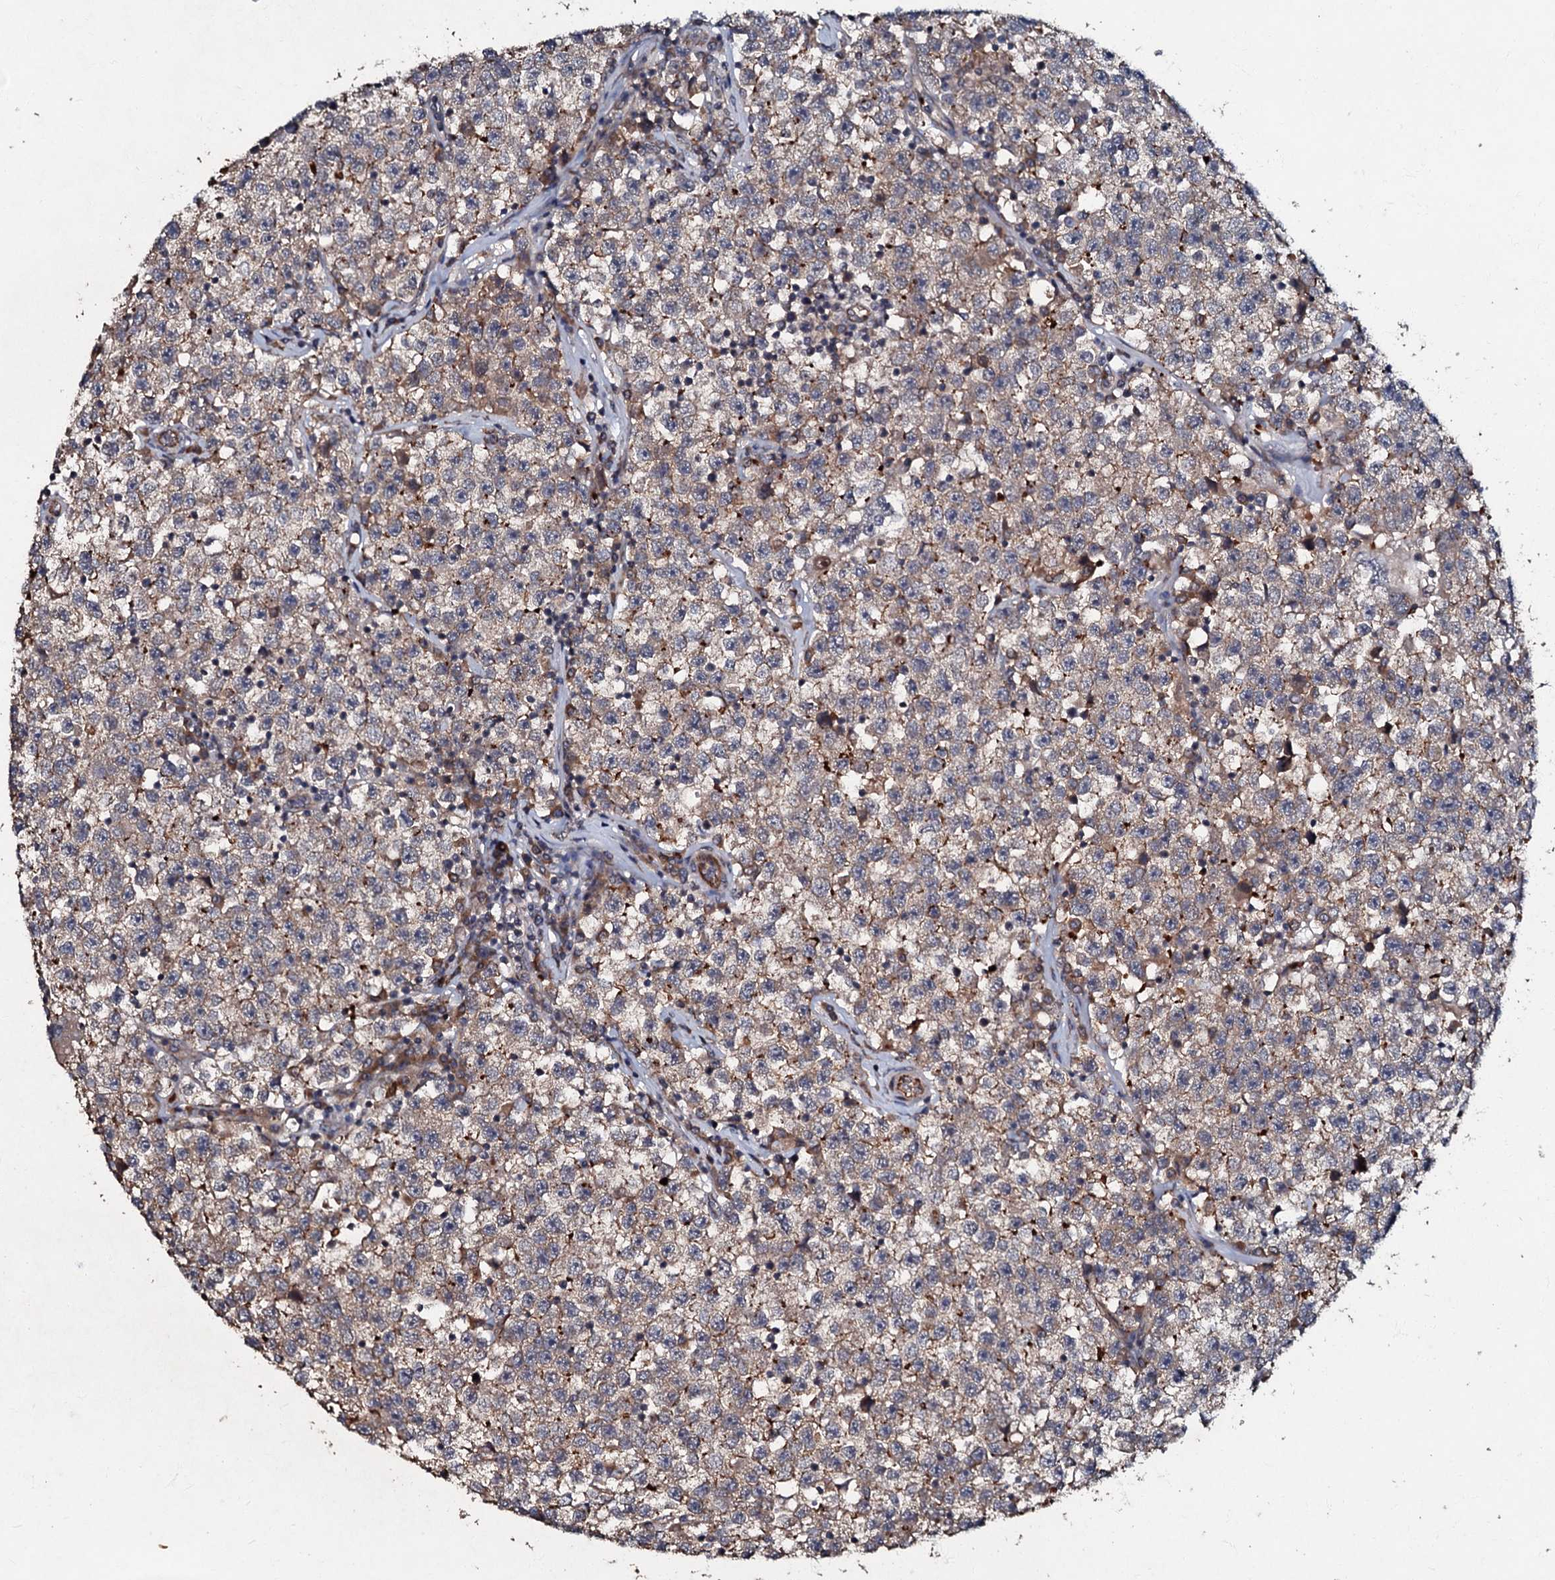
{"staining": {"intensity": "weak", "quantity": ">75%", "location": "cytoplasmic/membranous"}, "tissue": "testis cancer", "cell_type": "Tumor cells", "image_type": "cancer", "snomed": [{"axis": "morphology", "description": "Seminoma, NOS"}, {"axis": "topography", "description": "Testis"}], "caption": "The immunohistochemical stain shows weak cytoplasmic/membranous positivity in tumor cells of testis seminoma tissue.", "gene": "MANSC4", "patient": {"sex": "male", "age": 22}}